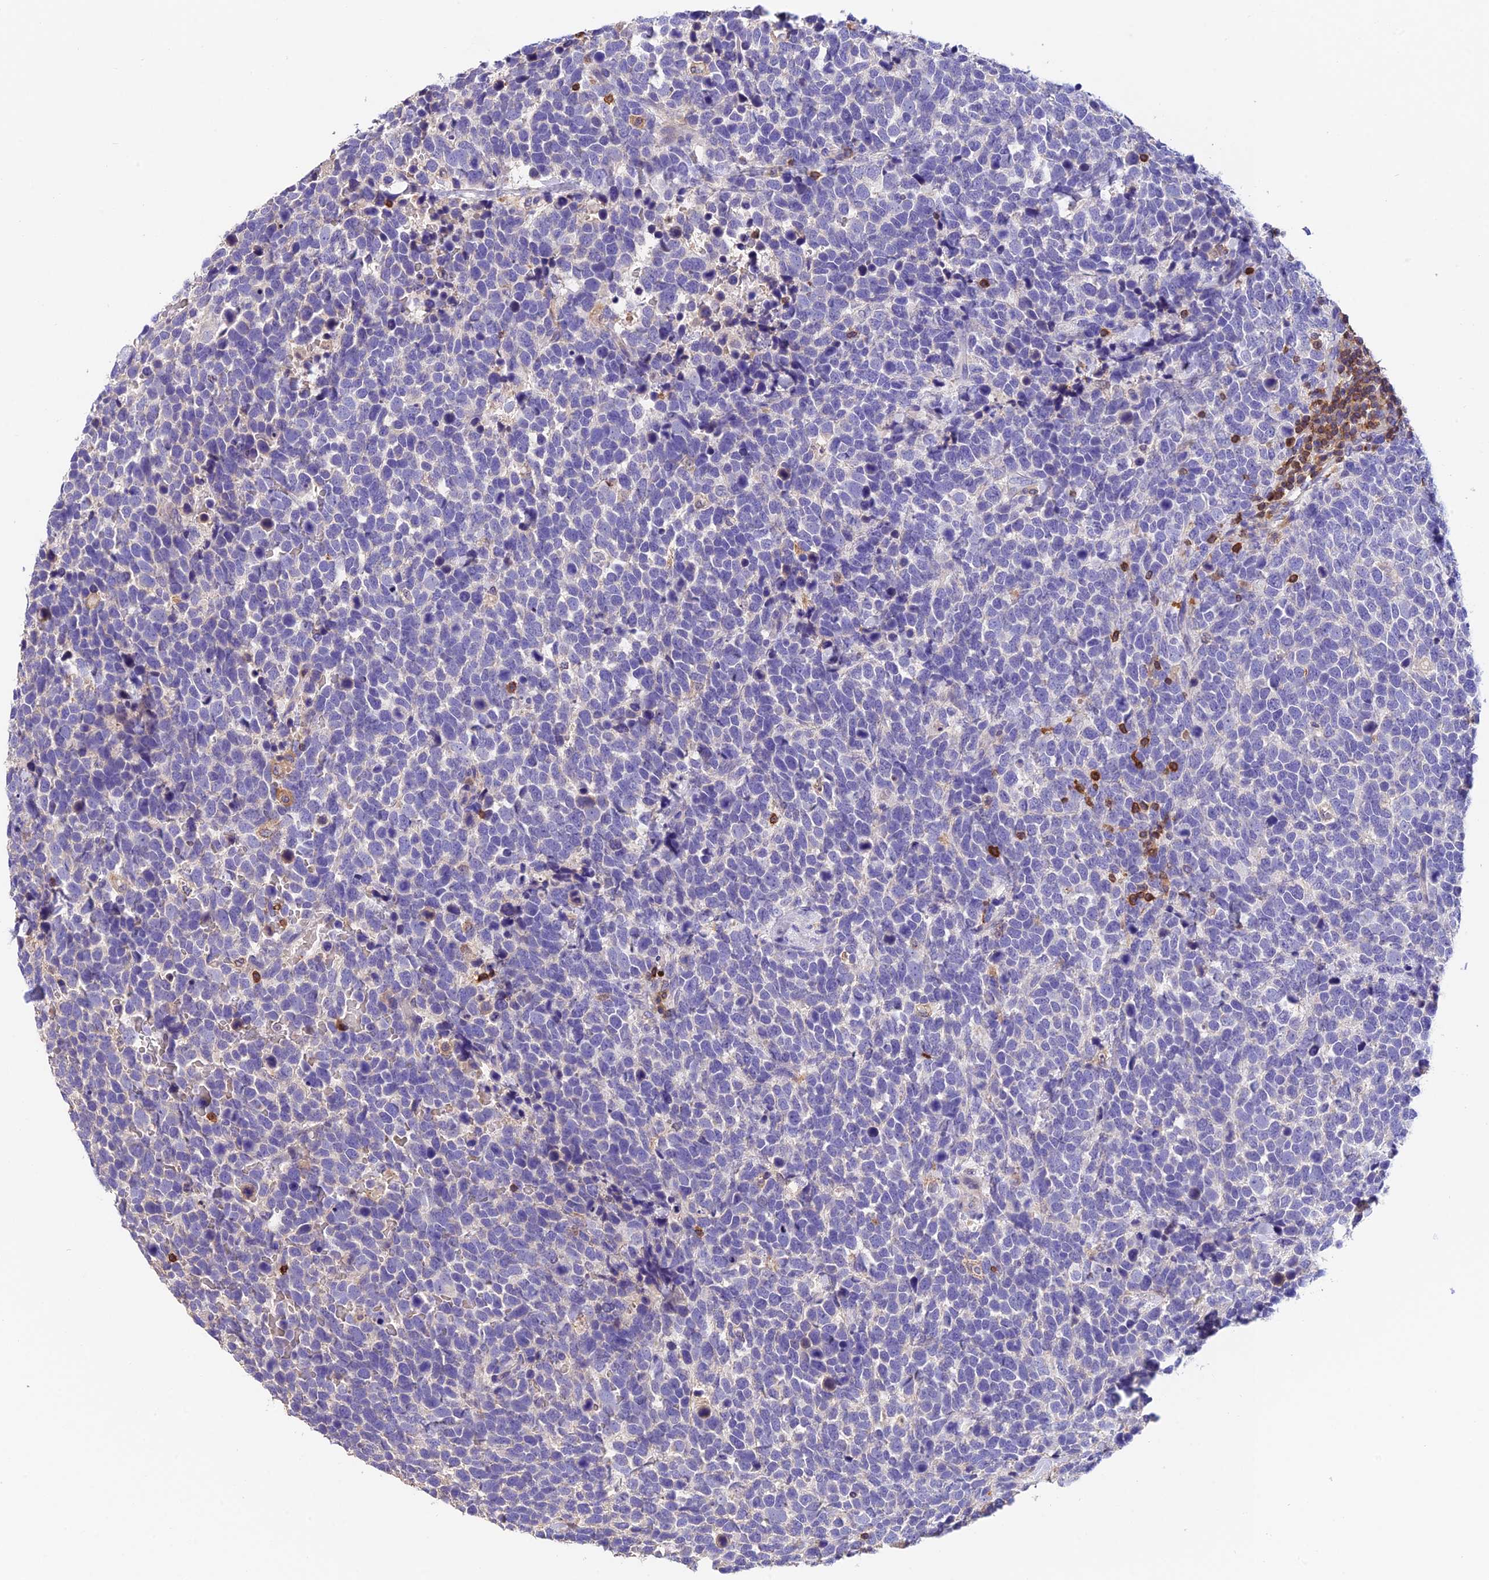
{"staining": {"intensity": "negative", "quantity": "none", "location": "none"}, "tissue": "urothelial cancer", "cell_type": "Tumor cells", "image_type": "cancer", "snomed": [{"axis": "morphology", "description": "Urothelial carcinoma, High grade"}, {"axis": "topography", "description": "Urinary bladder"}], "caption": "Immunohistochemistry histopathology image of high-grade urothelial carcinoma stained for a protein (brown), which exhibits no expression in tumor cells.", "gene": "LPXN", "patient": {"sex": "female", "age": 82}}